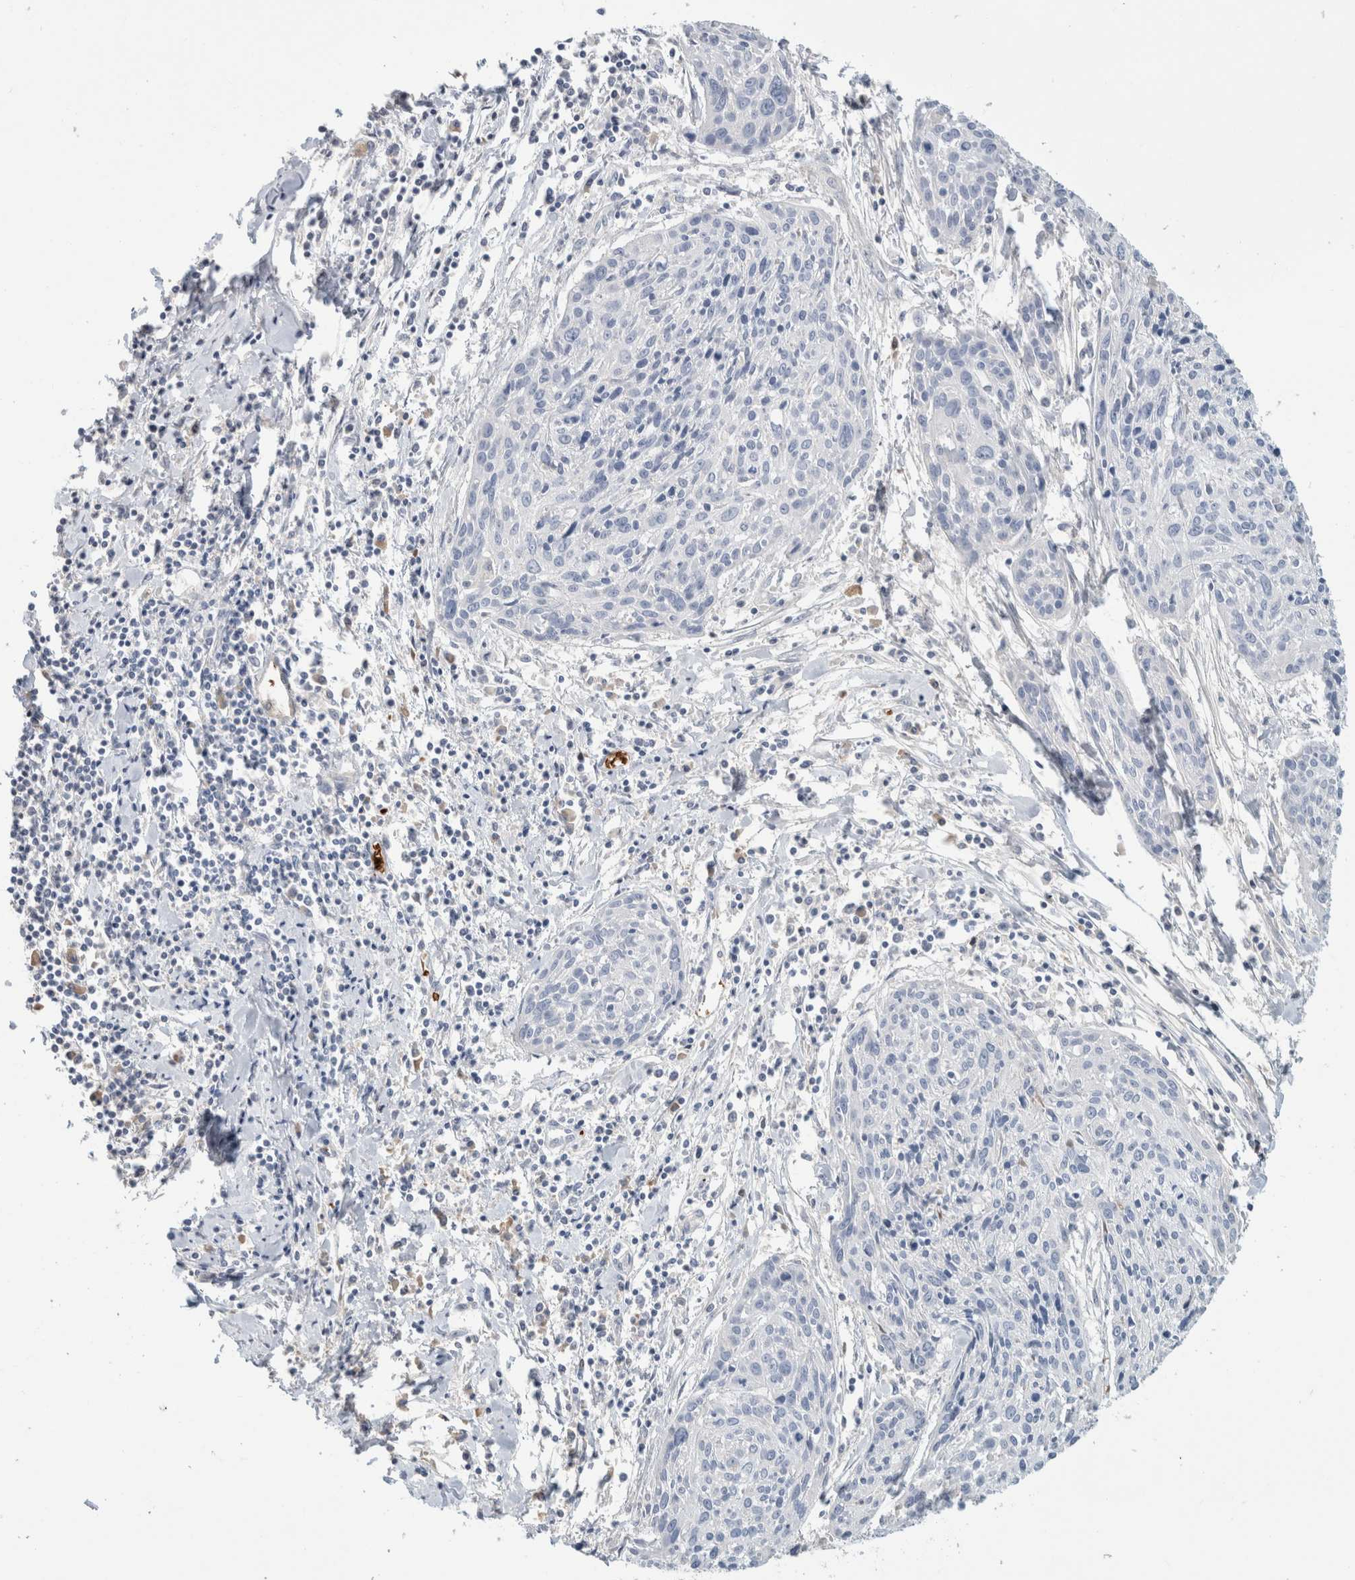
{"staining": {"intensity": "negative", "quantity": "none", "location": "none"}, "tissue": "cervical cancer", "cell_type": "Tumor cells", "image_type": "cancer", "snomed": [{"axis": "morphology", "description": "Squamous cell carcinoma, NOS"}, {"axis": "topography", "description": "Cervix"}], "caption": "Image shows no protein positivity in tumor cells of squamous cell carcinoma (cervical) tissue. (DAB immunohistochemistry, high magnification).", "gene": "CA1", "patient": {"sex": "female", "age": 51}}